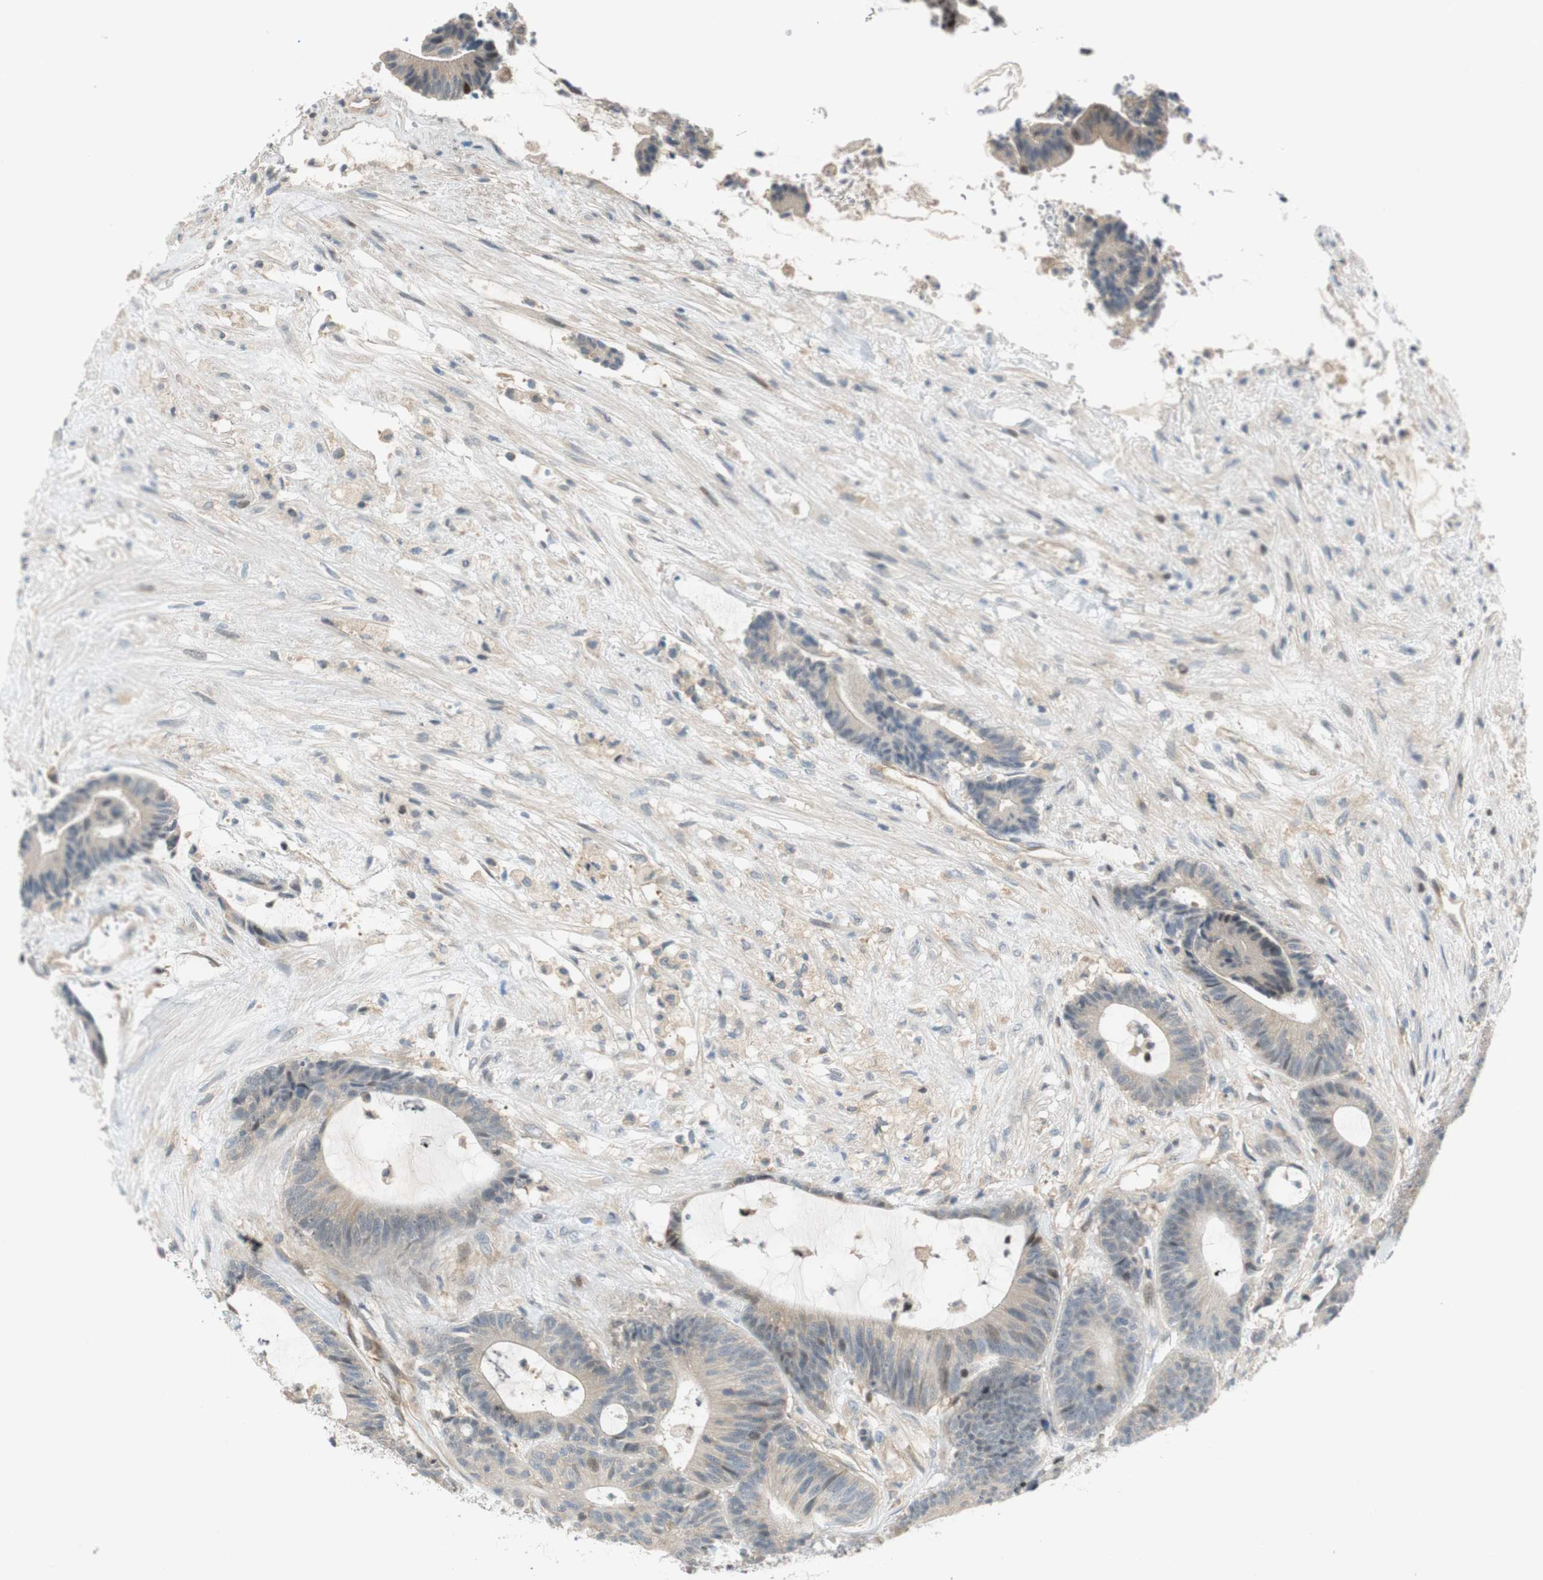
{"staining": {"intensity": "weak", "quantity": "<25%", "location": "cytoplasmic/membranous"}, "tissue": "colorectal cancer", "cell_type": "Tumor cells", "image_type": "cancer", "snomed": [{"axis": "morphology", "description": "Adenocarcinoma, NOS"}, {"axis": "topography", "description": "Colon"}], "caption": "Colorectal adenocarcinoma was stained to show a protein in brown. There is no significant positivity in tumor cells.", "gene": "GATD1", "patient": {"sex": "female", "age": 84}}